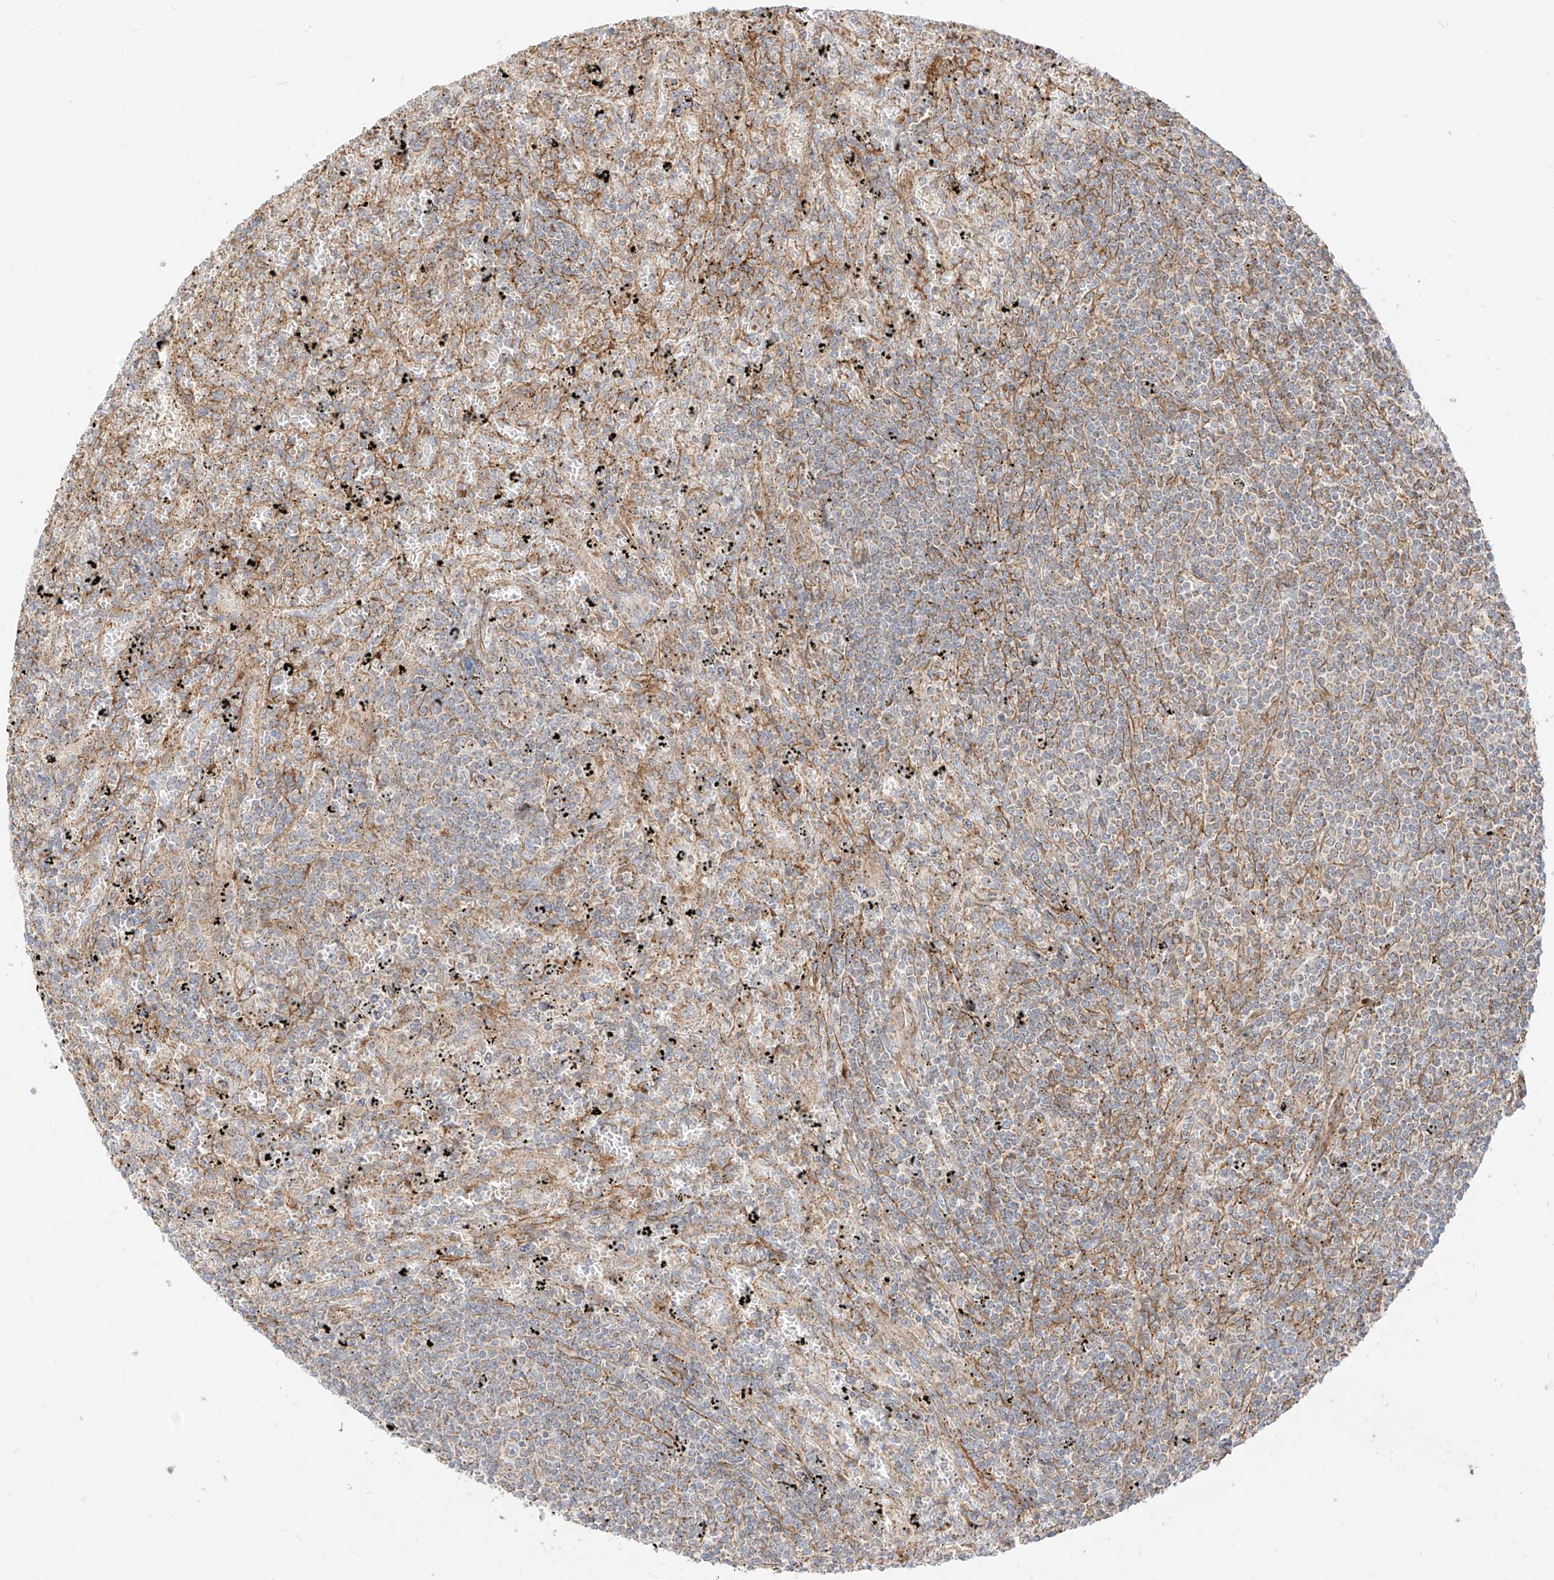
{"staining": {"intensity": "weak", "quantity": "25%-75%", "location": "cytoplasmic/membranous"}, "tissue": "lymphoma", "cell_type": "Tumor cells", "image_type": "cancer", "snomed": [{"axis": "morphology", "description": "Malignant lymphoma, non-Hodgkin's type, Low grade"}, {"axis": "topography", "description": "Spleen"}], "caption": "Weak cytoplasmic/membranous protein staining is appreciated in approximately 25%-75% of tumor cells in malignant lymphoma, non-Hodgkin's type (low-grade).", "gene": "PLCL1", "patient": {"sex": "male", "age": 76}}